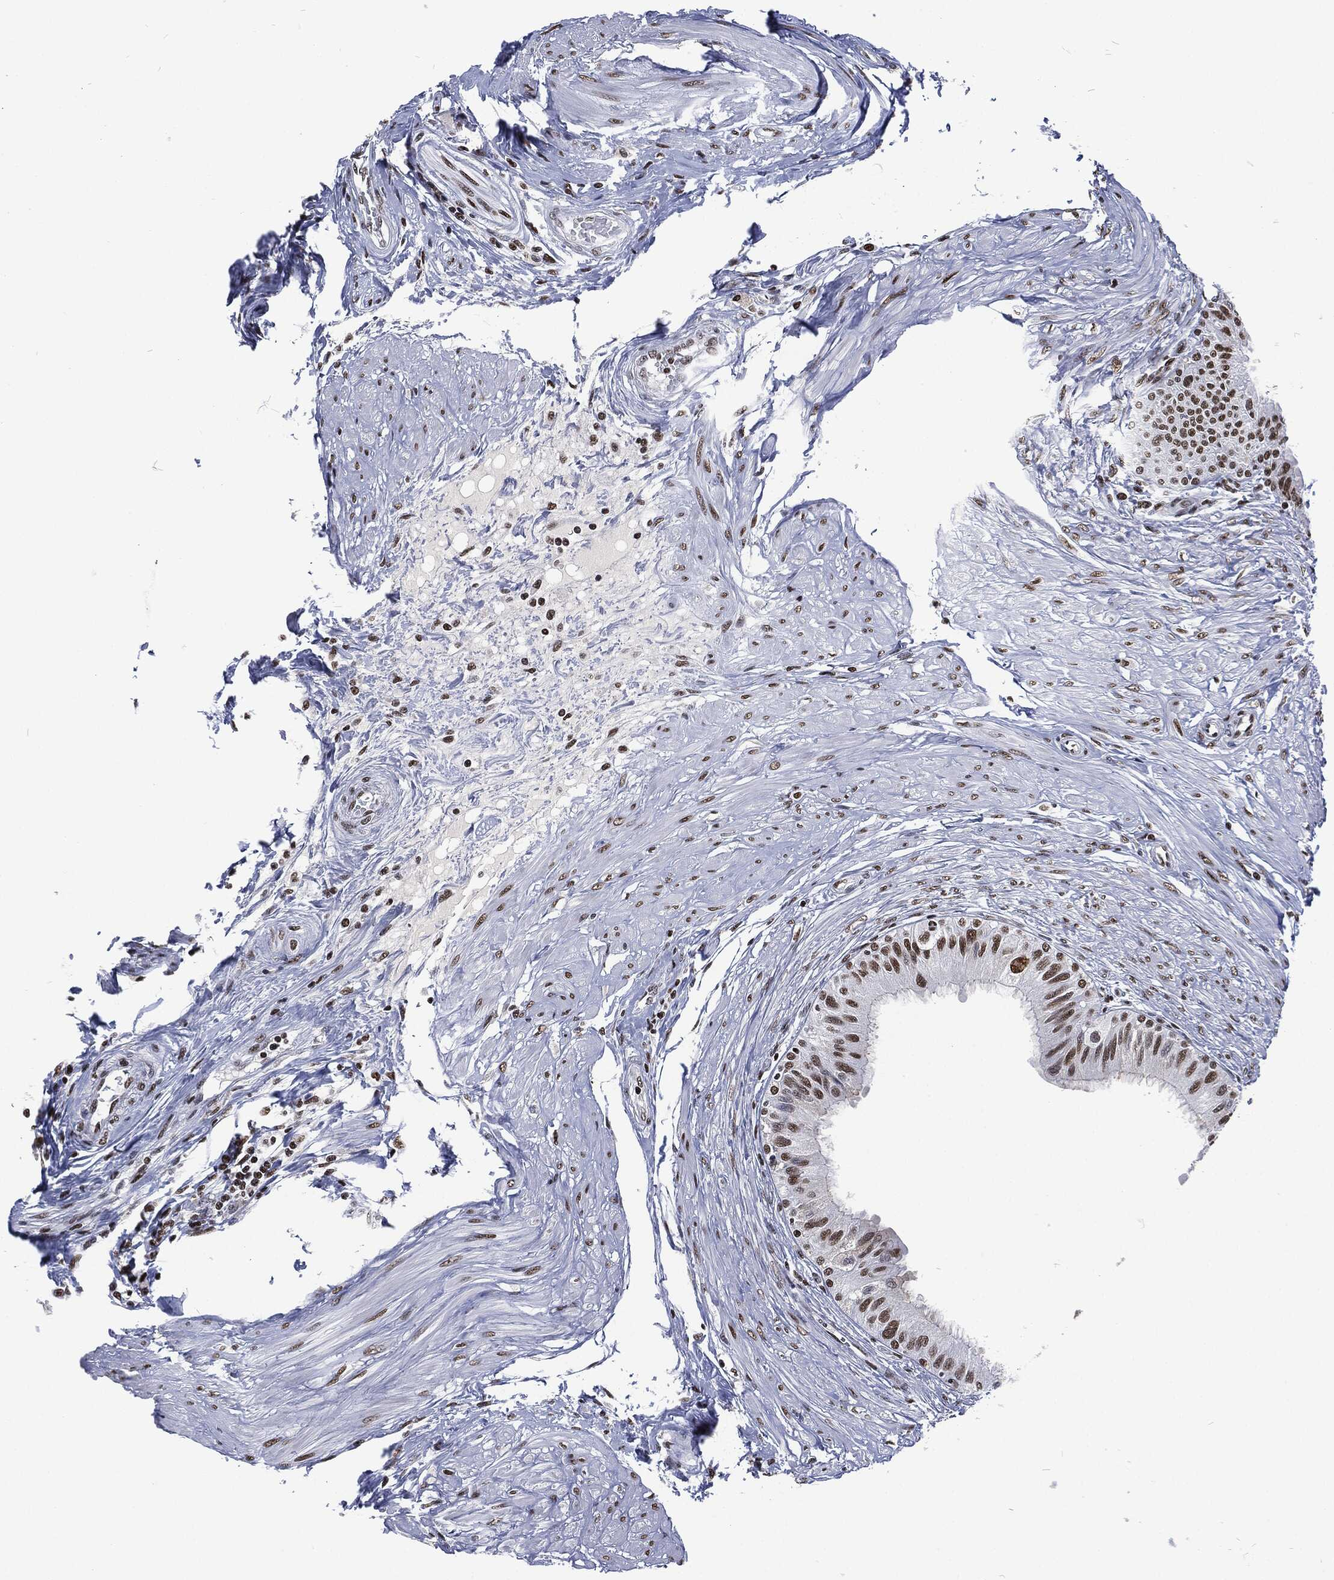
{"staining": {"intensity": "strong", "quantity": "<25%", "location": "nuclear"}, "tissue": "epididymis", "cell_type": "Glandular cells", "image_type": "normal", "snomed": [{"axis": "morphology", "description": "Normal tissue, NOS"}, {"axis": "morphology", "description": "Seminoma, NOS"}, {"axis": "topography", "description": "Testis"}, {"axis": "topography", "description": "Epididymis"}], "caption": "Brown immunohistochemical staining in normal human epididymis shows strong nuclear staining in approximately <25% of glandular cells.", "gene": "DCPS", "patient": {"sex": "male", "age": 61}}